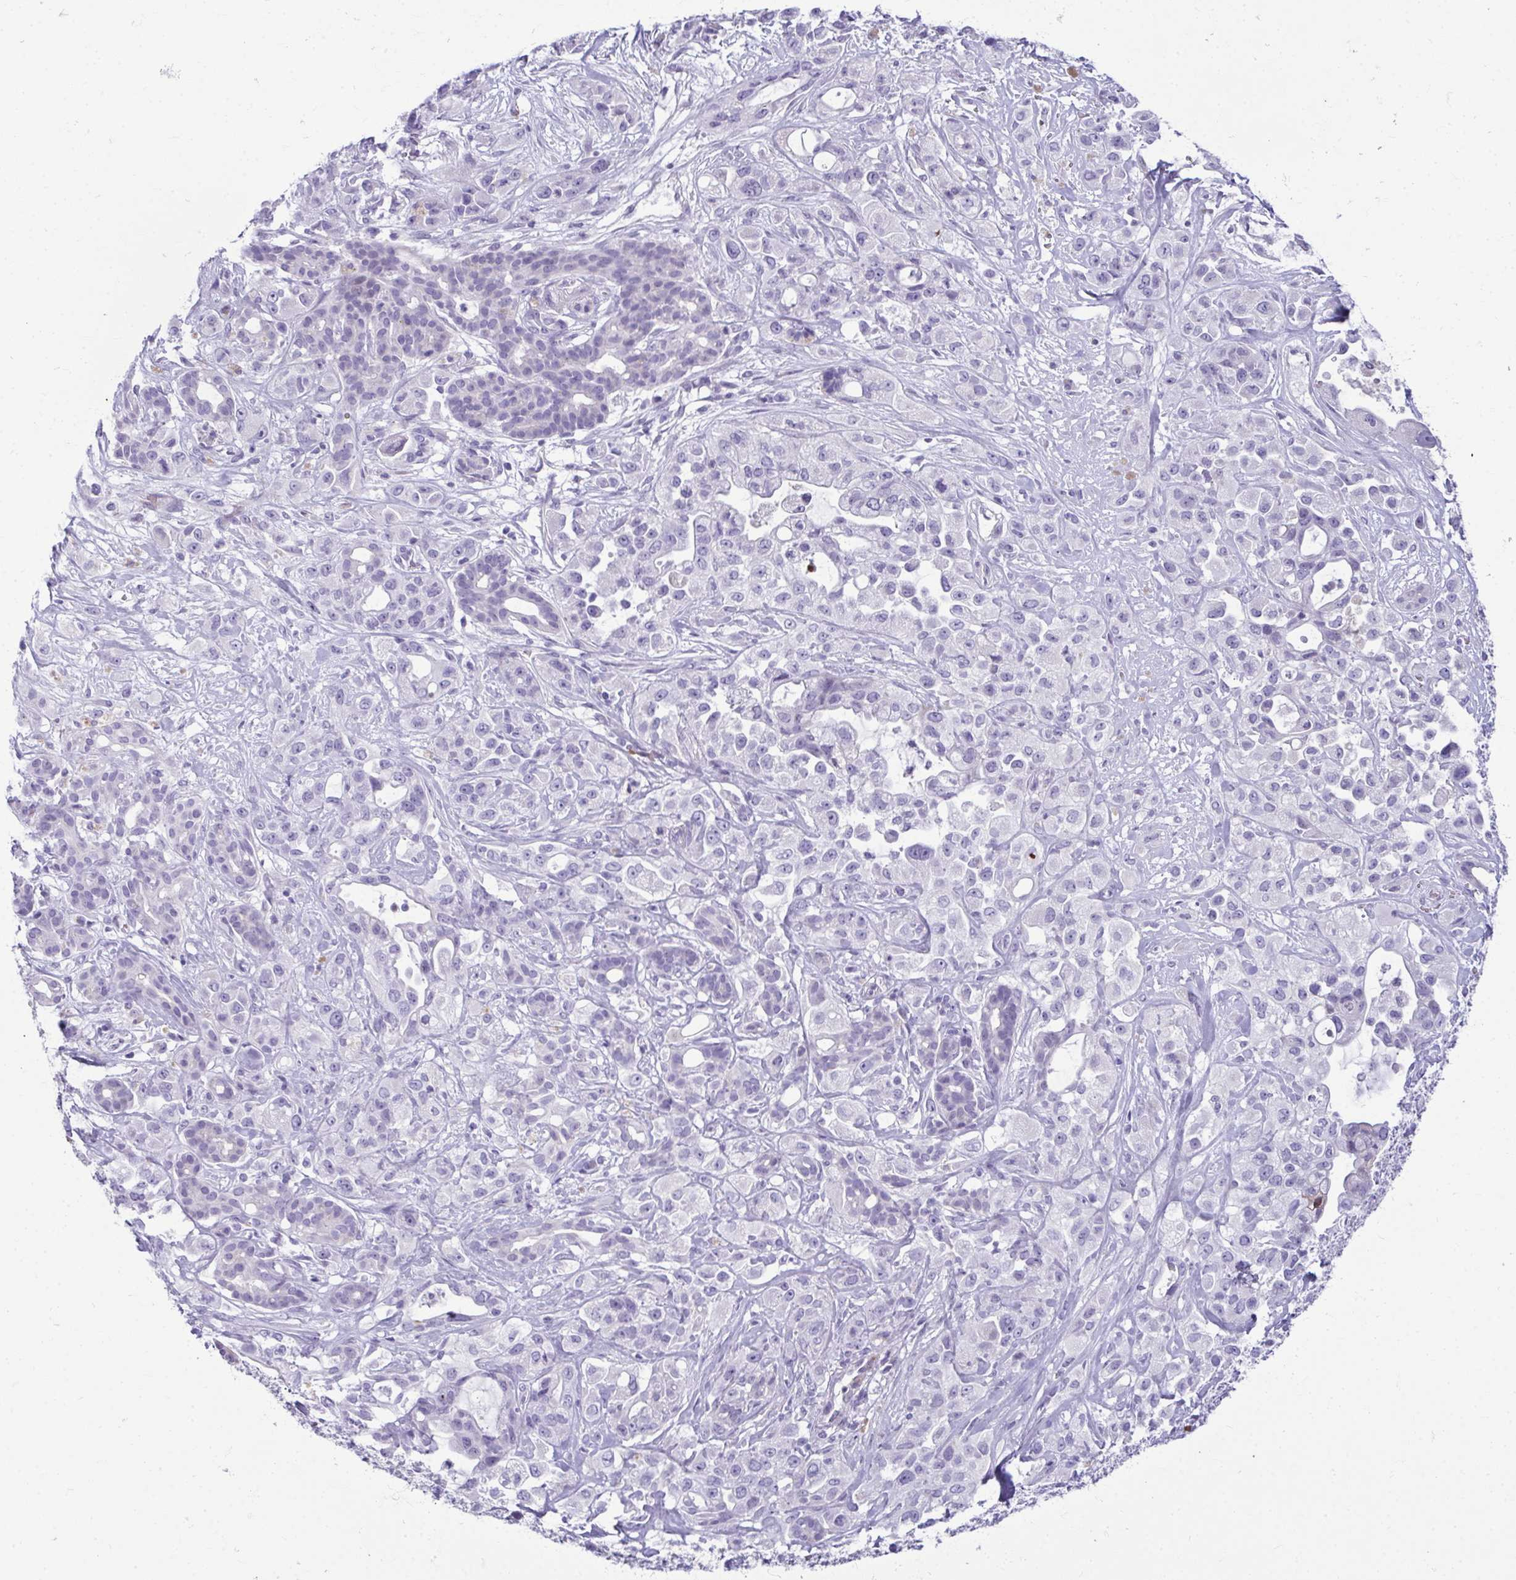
{"staining": {"intensity": "negative", "quantity": "none", "location": "none"}, "tissue": "pancreatic cancer", "cell_type": "Tumor cells", "image_type": "cancer", "snomed": [{"axis": "morphology", "description": "Adenocarcinoma, NOS"}, {"axis": "topography", "description": "Pancreas"}], "caption": "IHC photomicrograph of pancreatic cancer (adenocarcinoma) stained for a protein (brown), which displays no staining in tumor cells.", "gene": "SERPINI1", "patient": {"sex": "male", "age": 44}}